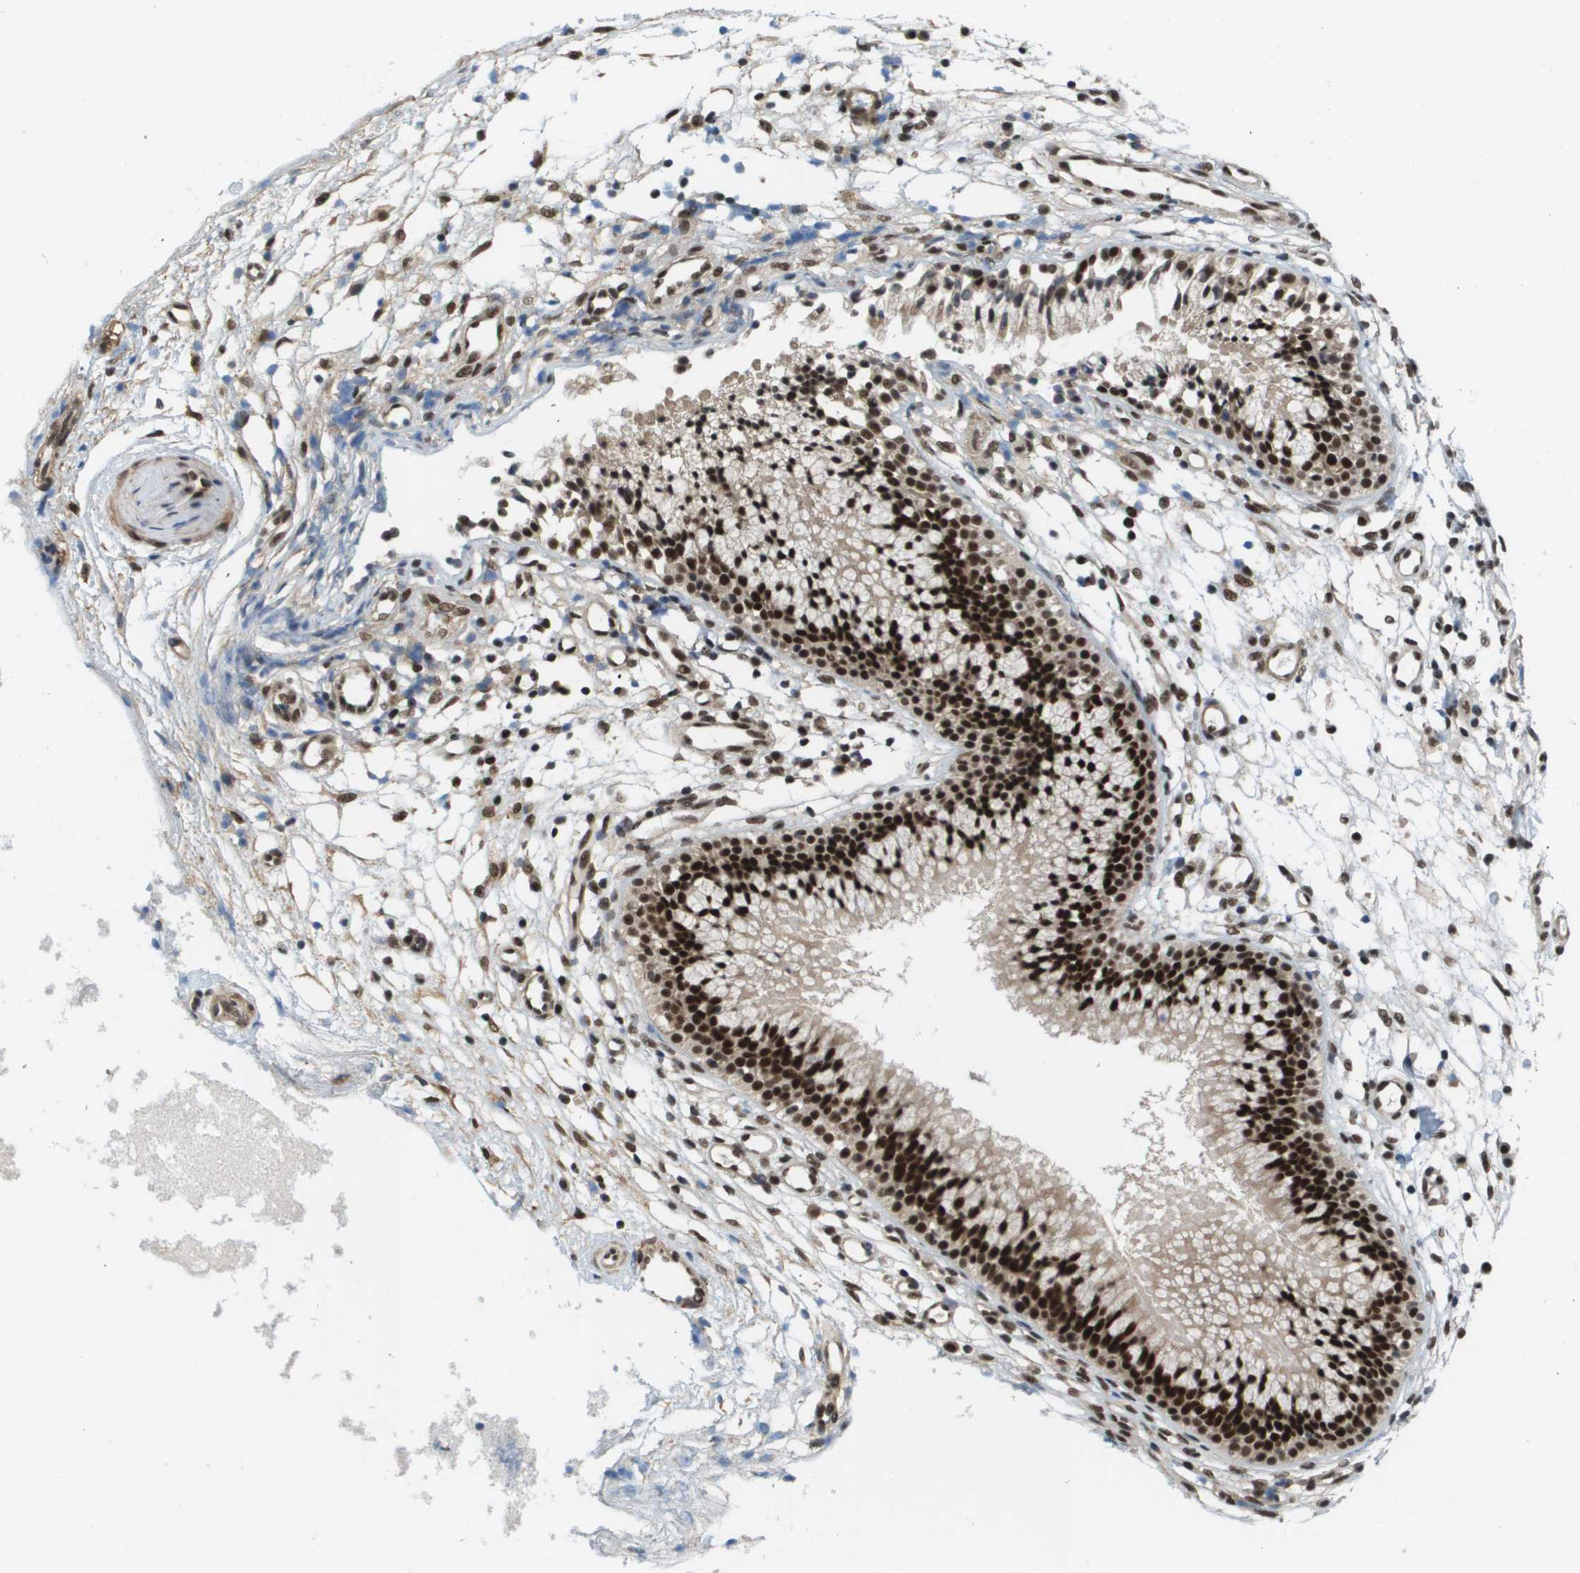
{"staining": {"intensity": "strong", "quantity": ">75%", "location": "nuclear"}, "tissue": "nasopharynx", "cell_type": "Respiratory epithelial cells", "image_type": "normal", "snomed": [{"axis": "morphology", "description": "Normal tissue, NOS"}, {"axis": "topography", "description": "Nasopharynx"}], "caption": "A micrograph of nasopharynx stained for a protein exhibits strong nuclear brown staining in respiratory epithelial cells.", "gene": "PRCC", "patient": {"sex": "male", "age": 21}}